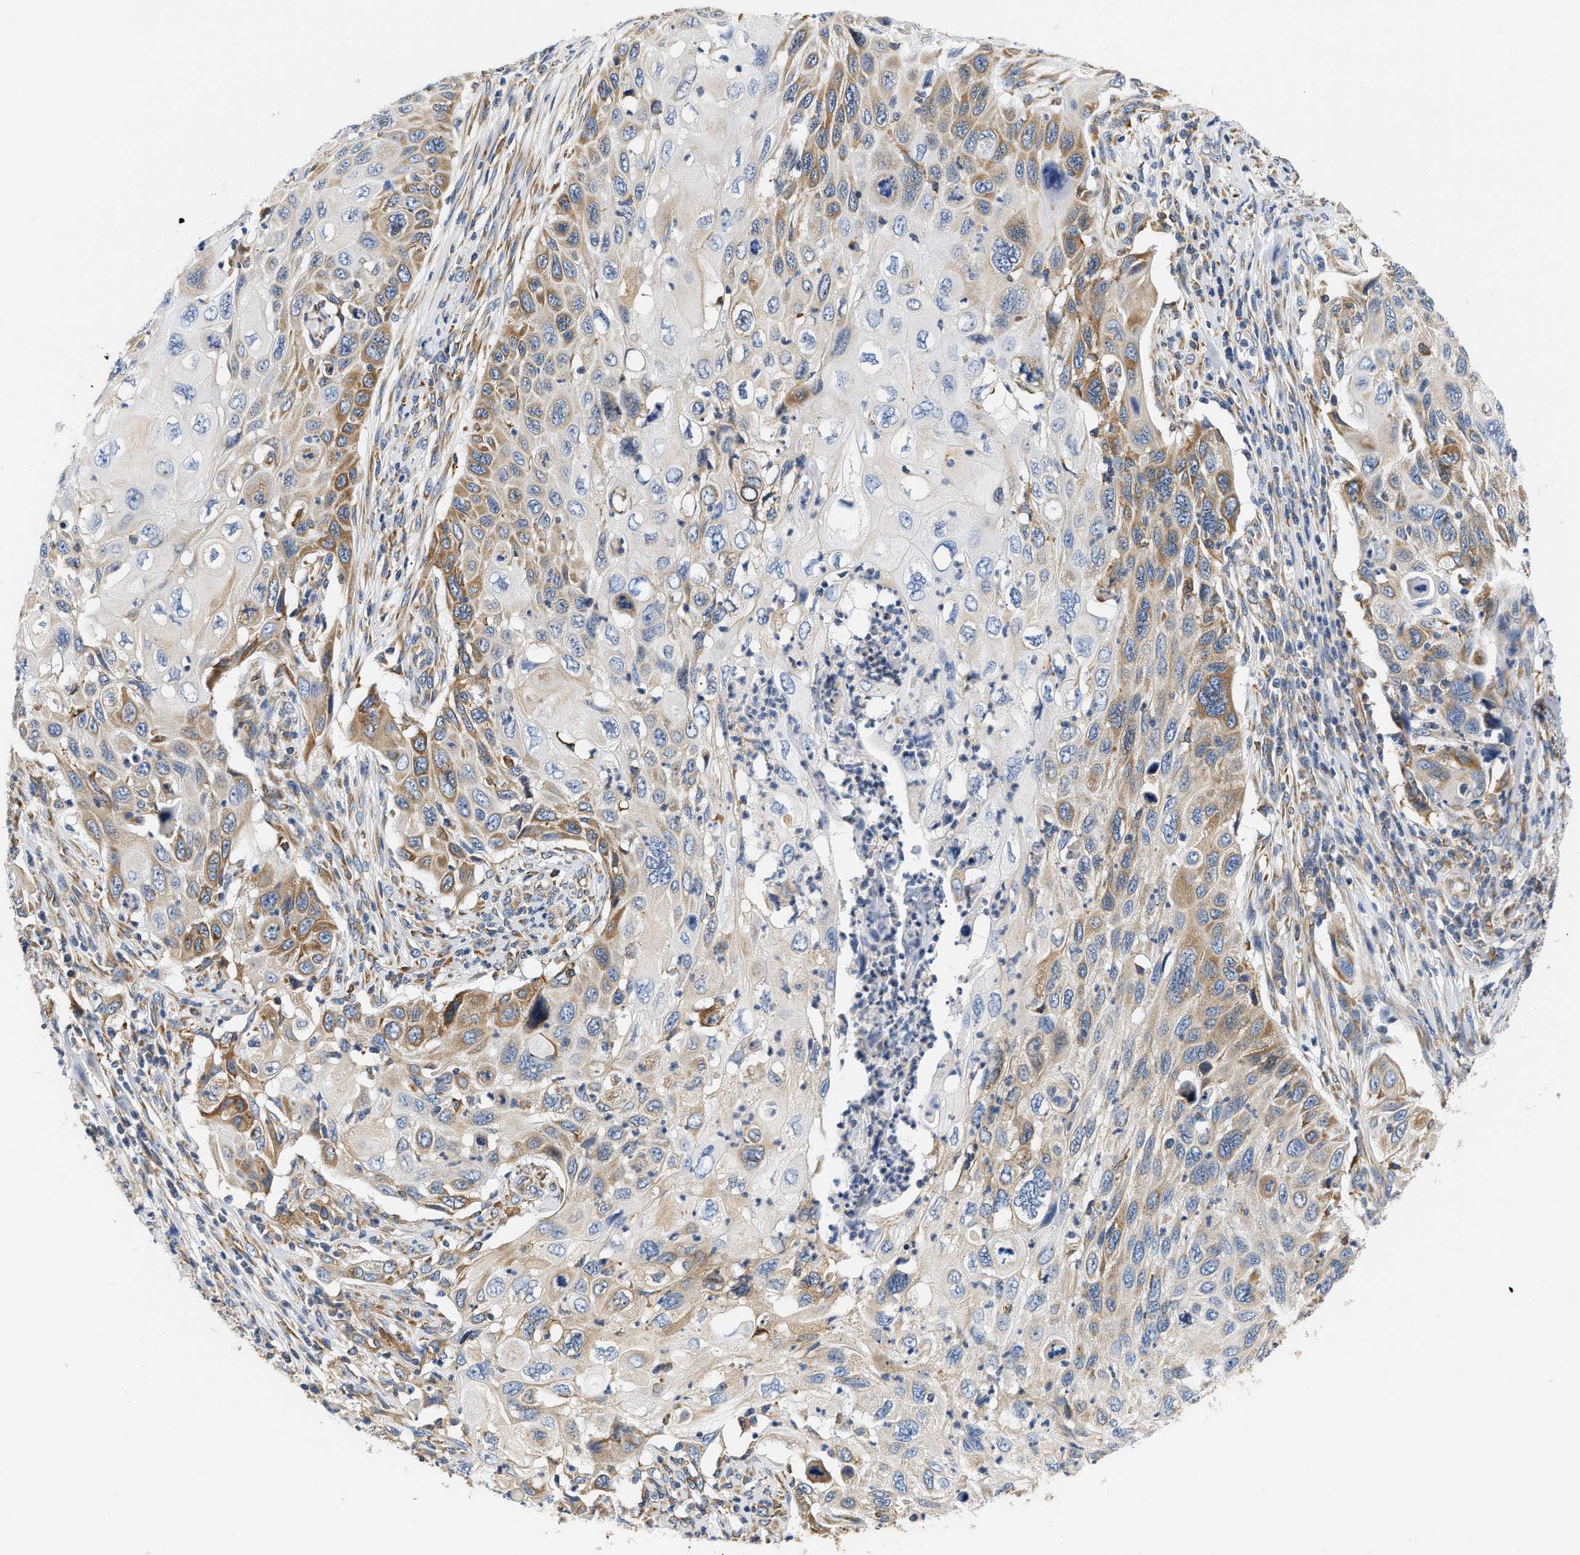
{"staining": {"intensity": "moderate", "quantity": "25%-75%", "location": "cytoplasmic/membranous"}, "tissue": "cervical cancer", "cell_type": "Tumor cells", "image_type": "cancer", "snomed": [{"axis": "morphology", "description": "Squamous cell carcinoma, NOS"}, {"axis": "topography", "description": "Cervix"}], "caption": "Immunohistochemical staining of squamous cell carcinoma (cervical) exhibits medium levels of moderate cytoplasmic/membranous positivity in about 25%-75% of tumor cells.", "gene": "HDHD3", "patient": {"sex": "female", "age": 70}}